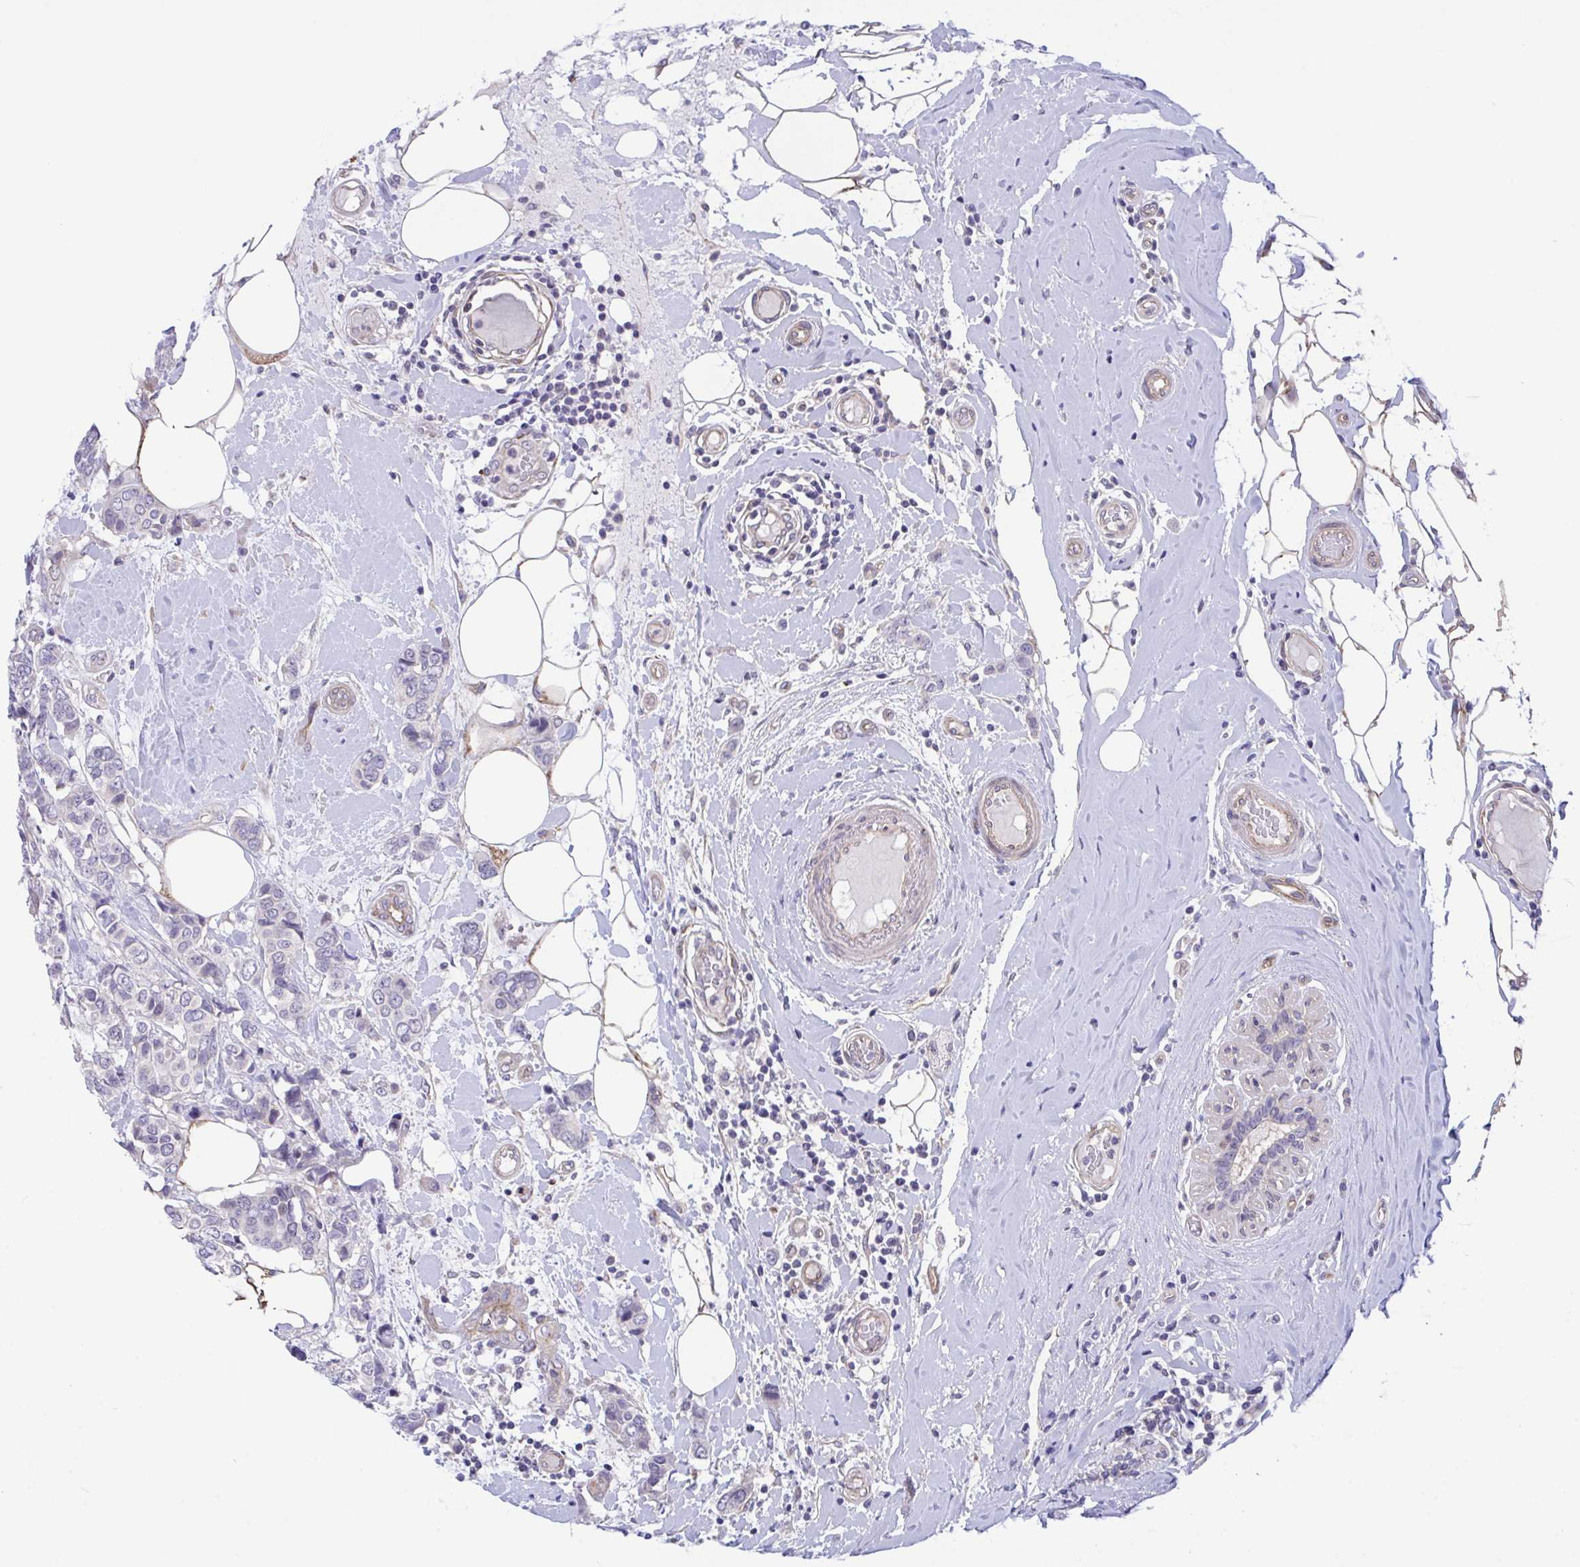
{"staining": {"intensity": "negative", "quantity": "none", "location": "none"}, "tissue": "breast cancer", "cell_type": "Tumor cells", "image_type": "cancer", "snomed": [{"axis": "morphology", "description": "Lobular carcinoma"}, {"axis": "topography", "description": "Breast"}], "caption": "Immunohistochemistry histopathology image of human breast cancer stained for a protein (brown), which reveals no expression in tumor cells.", "gene": "RHOXF1", "patient": {"sex": "female", "age": 51}}